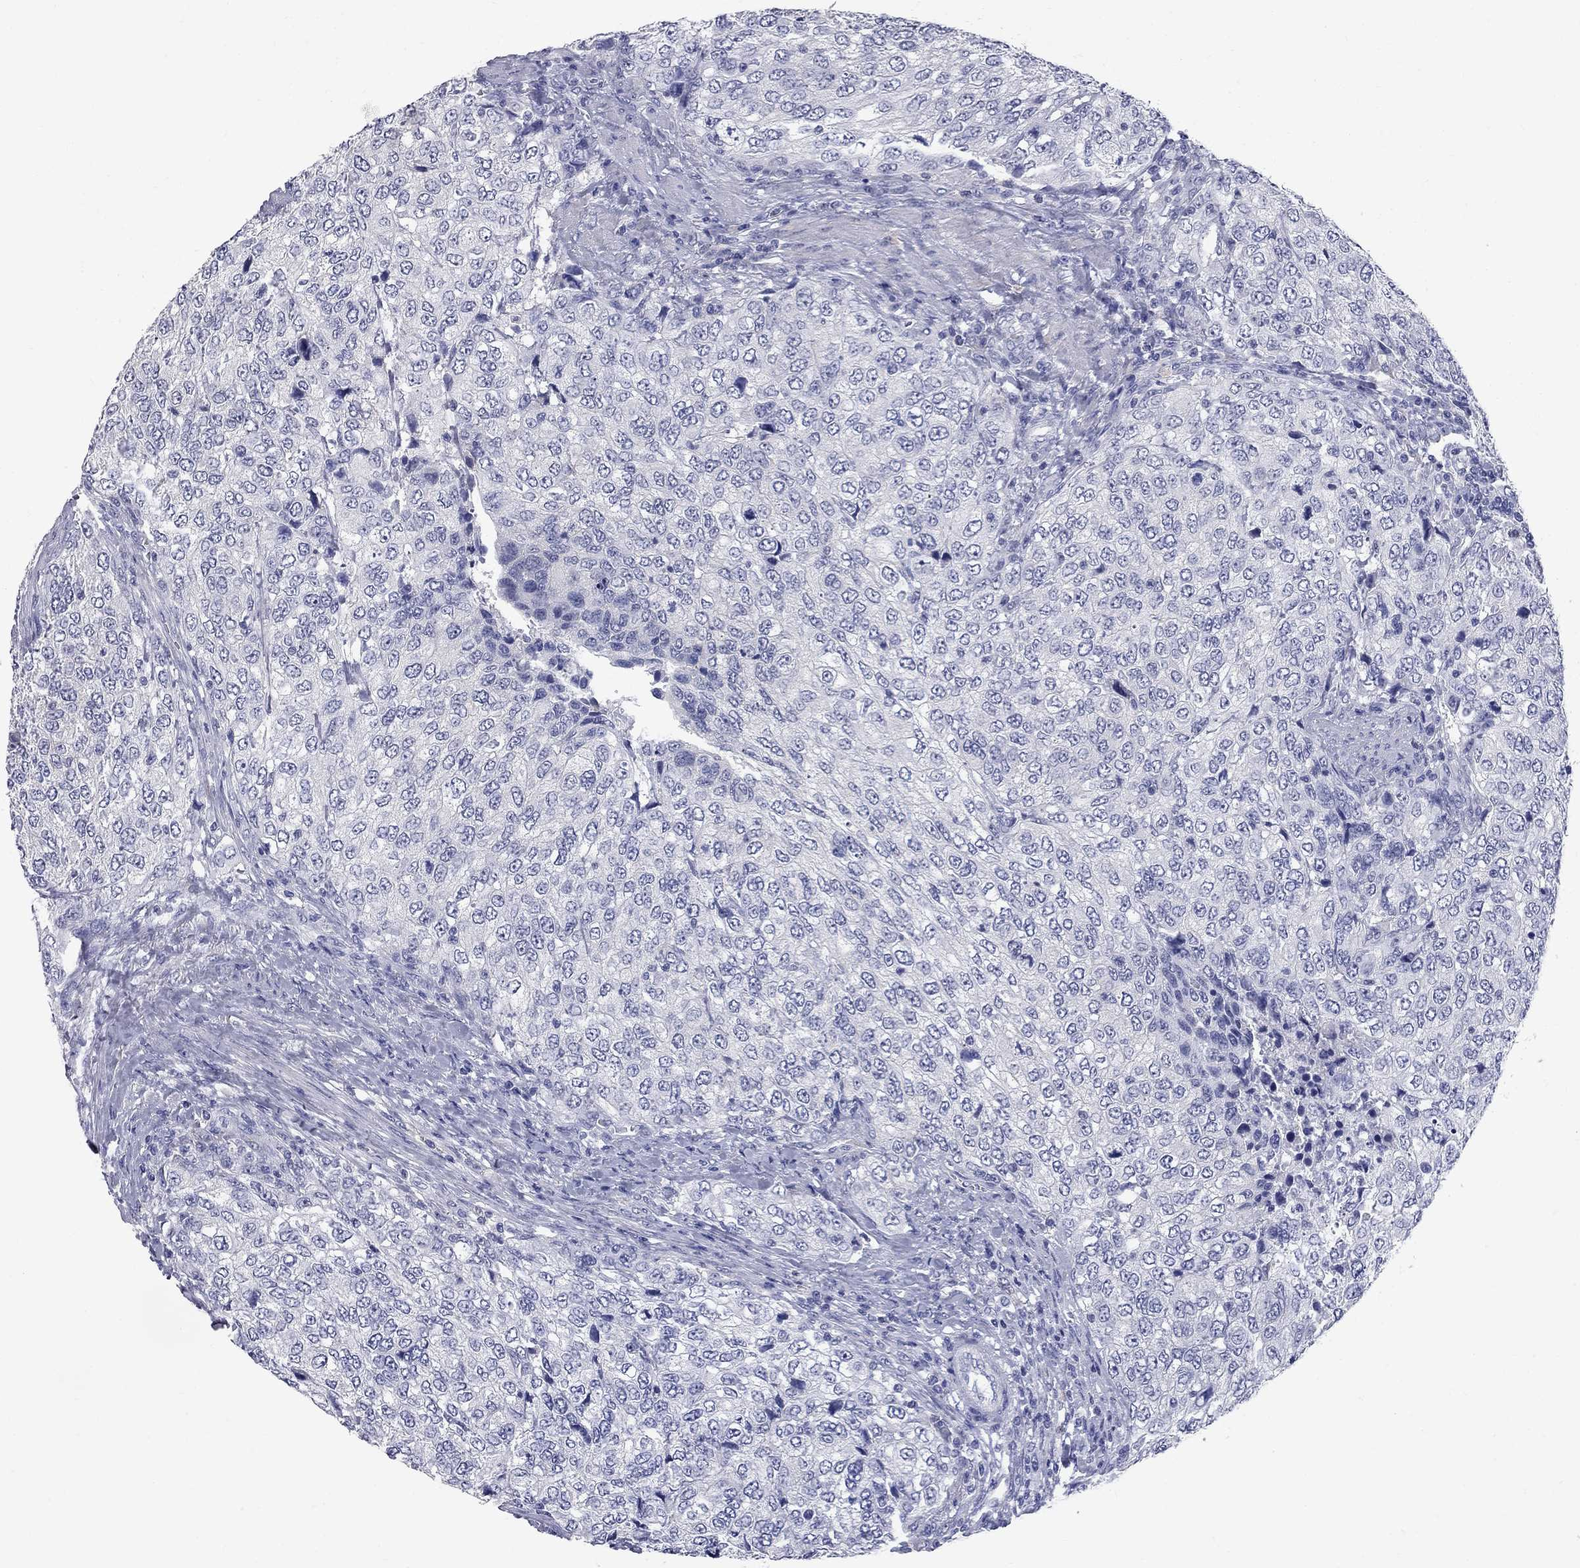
{"staining": {"intensity": "negative", "quantity": "none", "location": "none"}, "tissue": "urothelial cancer", "cell_type": "Tumor cells", "image_type": "cancer", "snomed": [{"axis": "morphology", "description": "Urothelial carcinoma, High grade"}, {"axis": "topography", "description": "Urinary bladder"}], "caption": "Tumor cells are negative for brown protein staining in urothelial carcinoma (high-grade). The staining is performed using DAB (3,3'-diaminobenzidine) brown chromogen with nuclei counter-stained in using hematoxylin.", "gene": "FAM221B", "patient": {"sex": "female", "age": 78}}